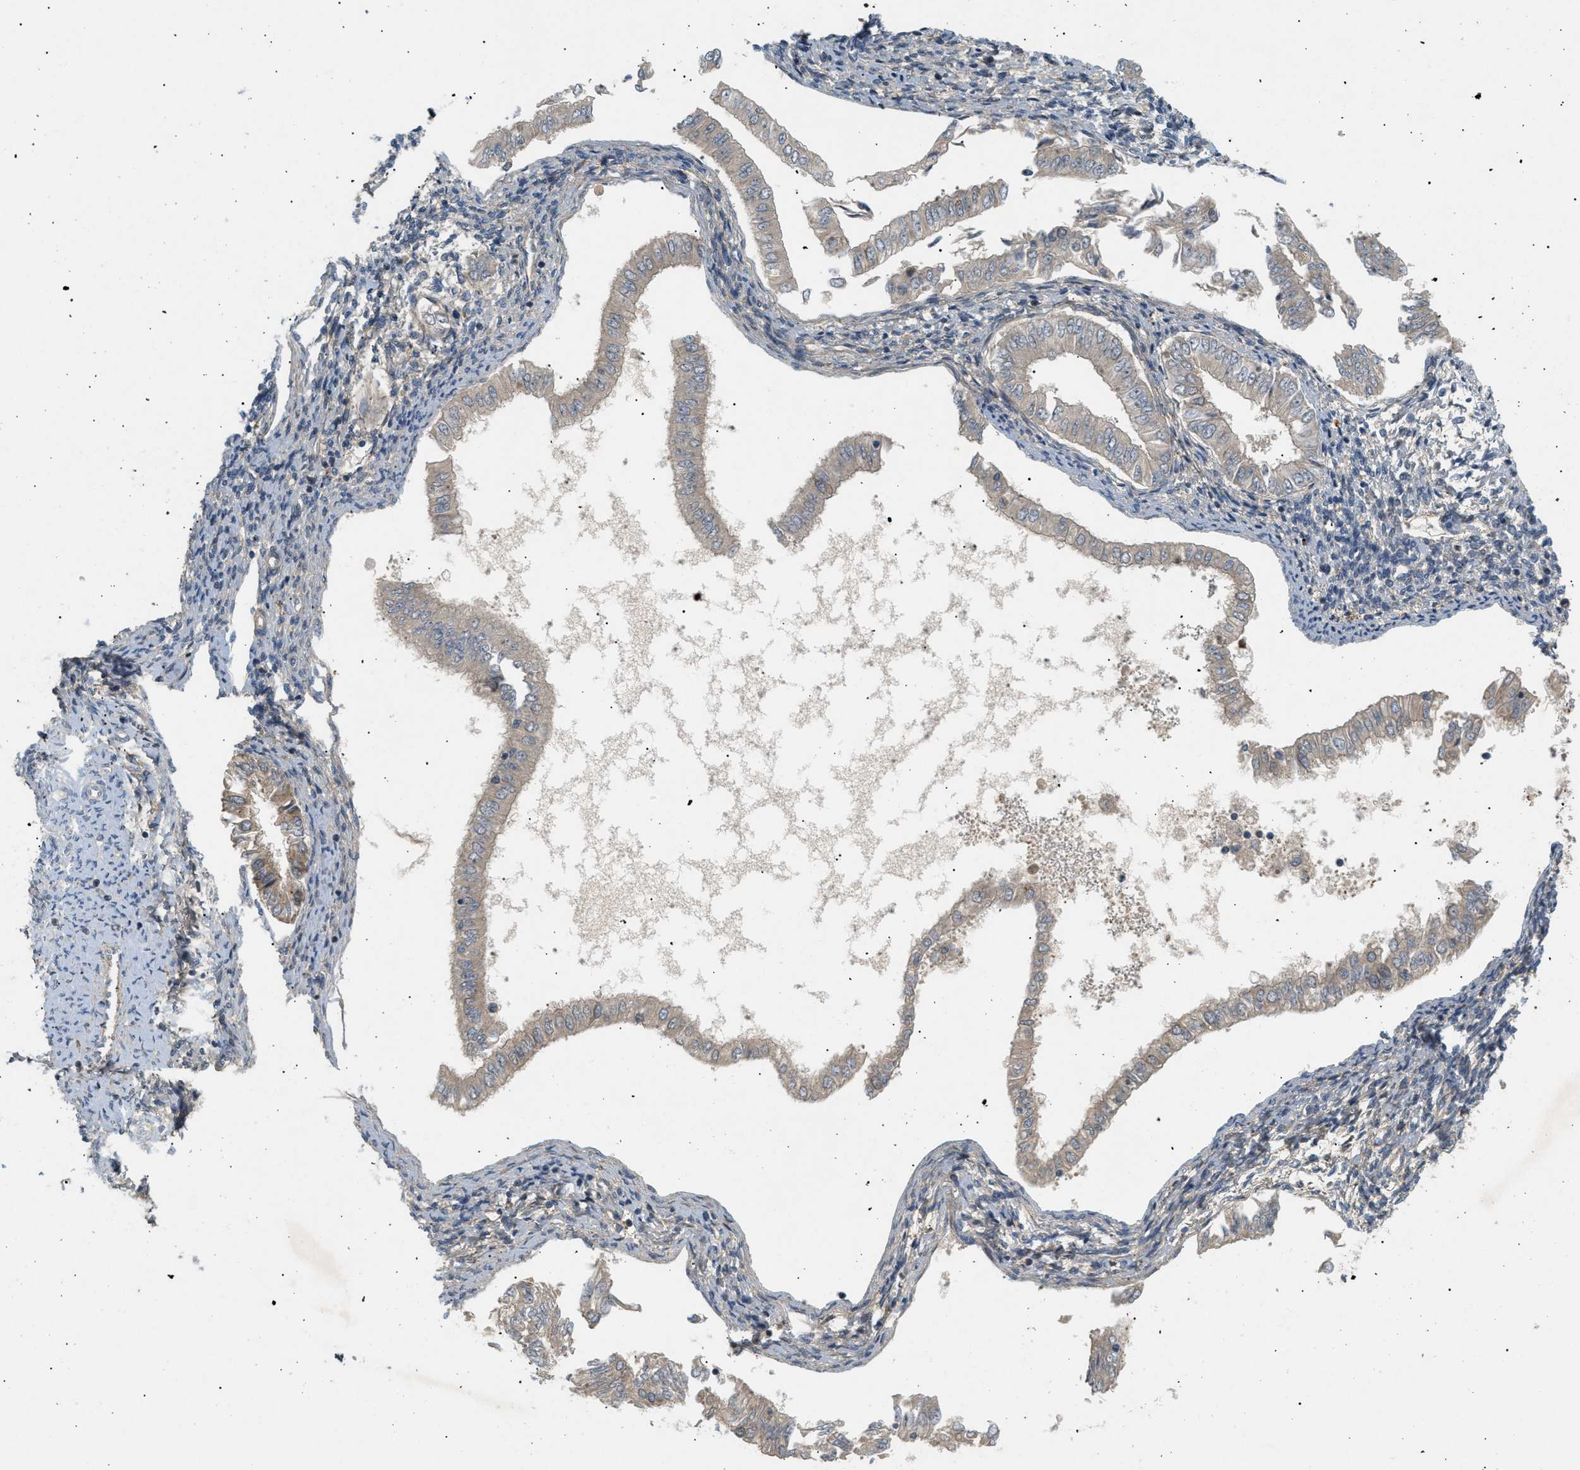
{"staining": {"intensity": "weak", "quantity": "<25%", "location": "cytoplasmic/membranous"}, "tissue": "endometrial cancer", "cell_type": "Tumor cells", "image_type": "cancer", "snomed": [{"axis": "morphology", "description": "Adenocarcinoma, NOS"}, {"axis": "topography", "description": "Endometrium"}], "caption": "High power microscopy histopathology image of an IHC micrograph of endometrial cancer (adenocarcinoma), revealing no significant positivity in tumor cells.", "gene": "FARS2", "patient": {"sex": "female", "age": 53}}